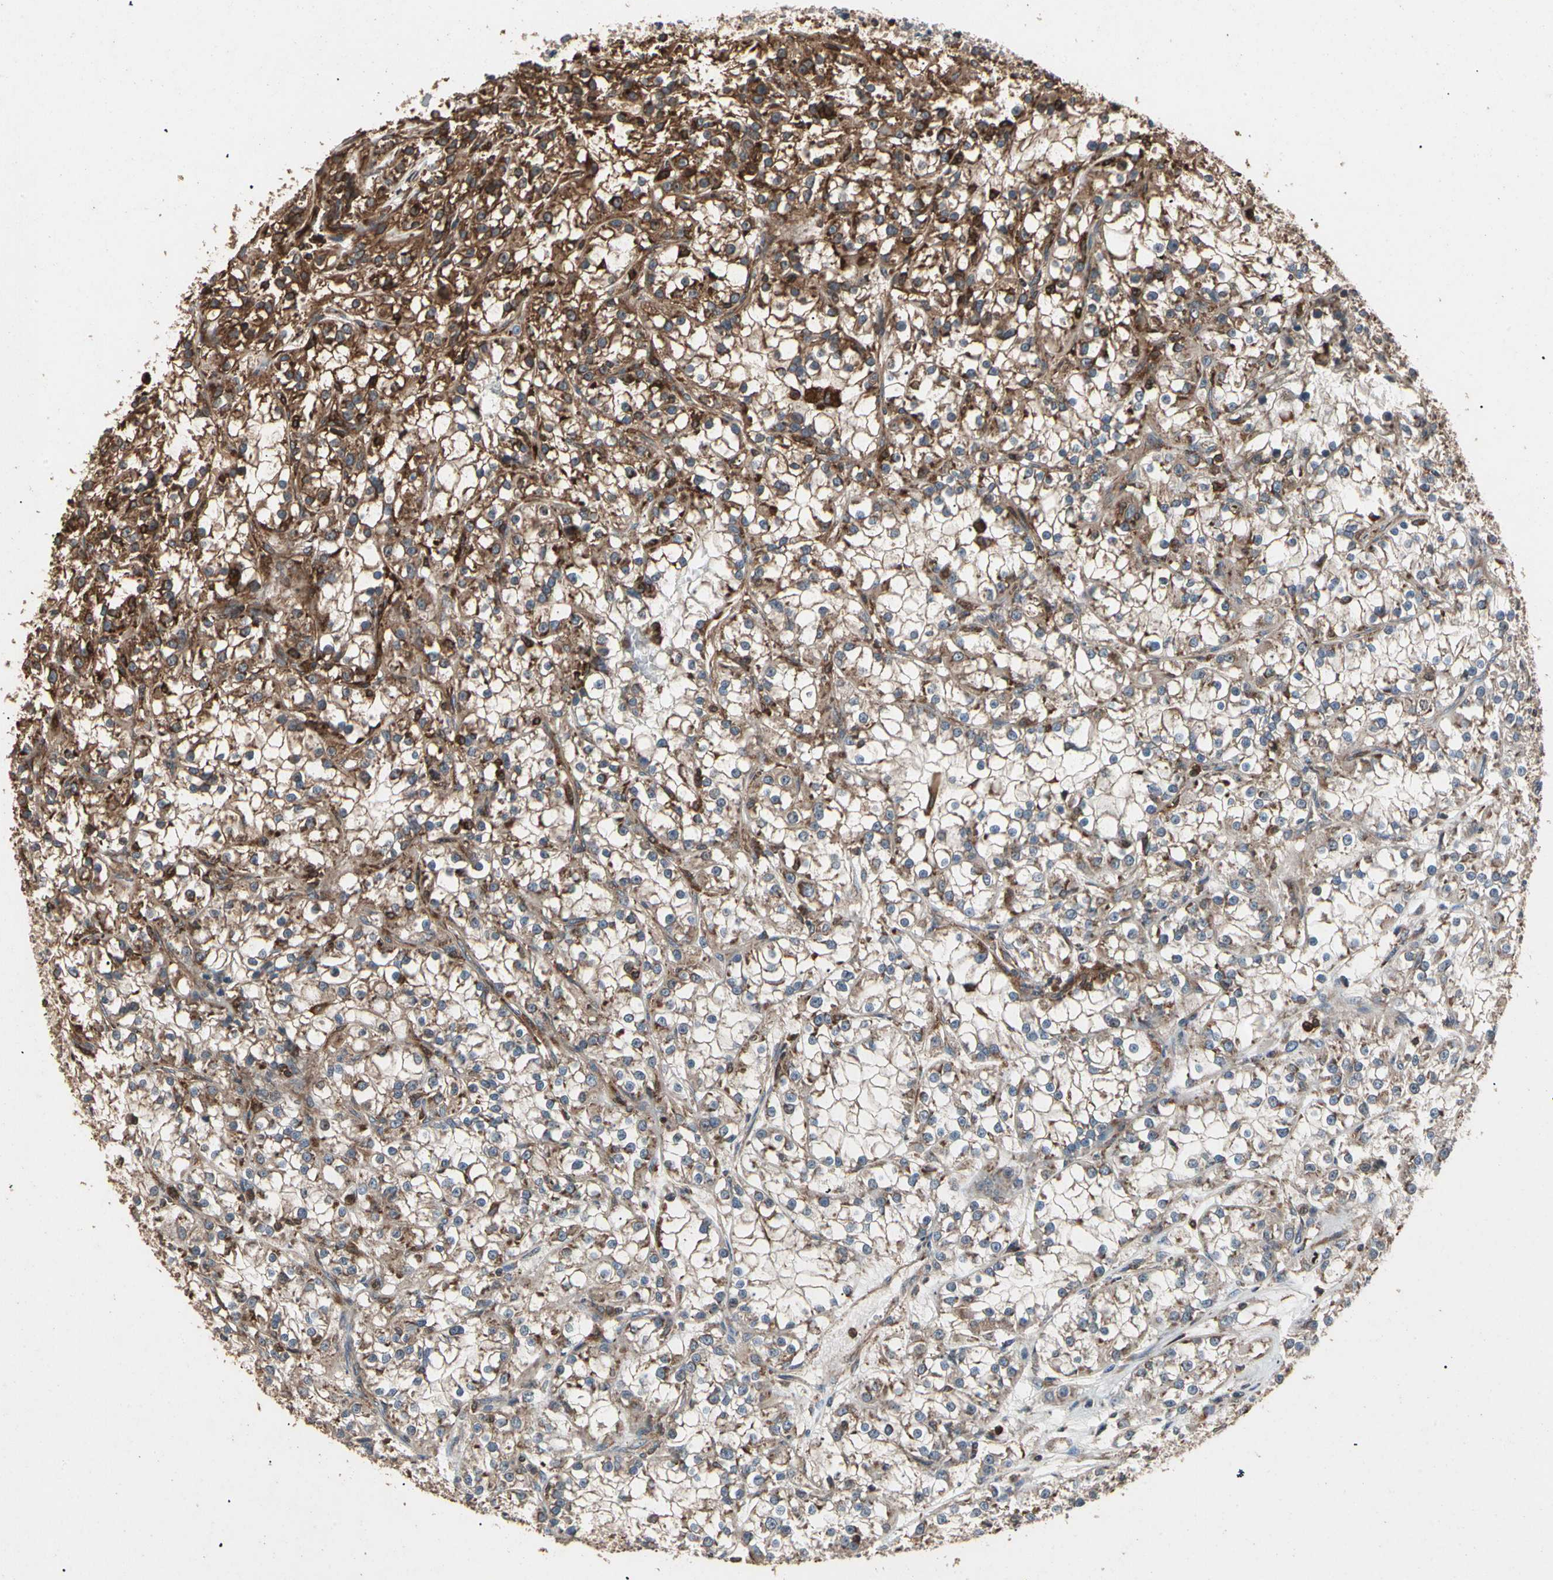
{"staining": {"intensity": "strong", "quantity": ">75%", "location": "cytoplasmic/membranous"}, "tissue": "renal cancer", "cell_type": "Tumor cells", "image_type": "cancer", "snomed": [{"axis": "morphology", "description": "Adenocarcinoma, NOS"}, {"axis": "topography", "description": "Kidney"}], "caption": "Renal cancer stained with a brown dye exhibits strong cytoplasmic/membranous positive positivity in about >75% of tumor cells.", "gene": "AGBL2", "patient": {"sex": "female", "age": 52}}